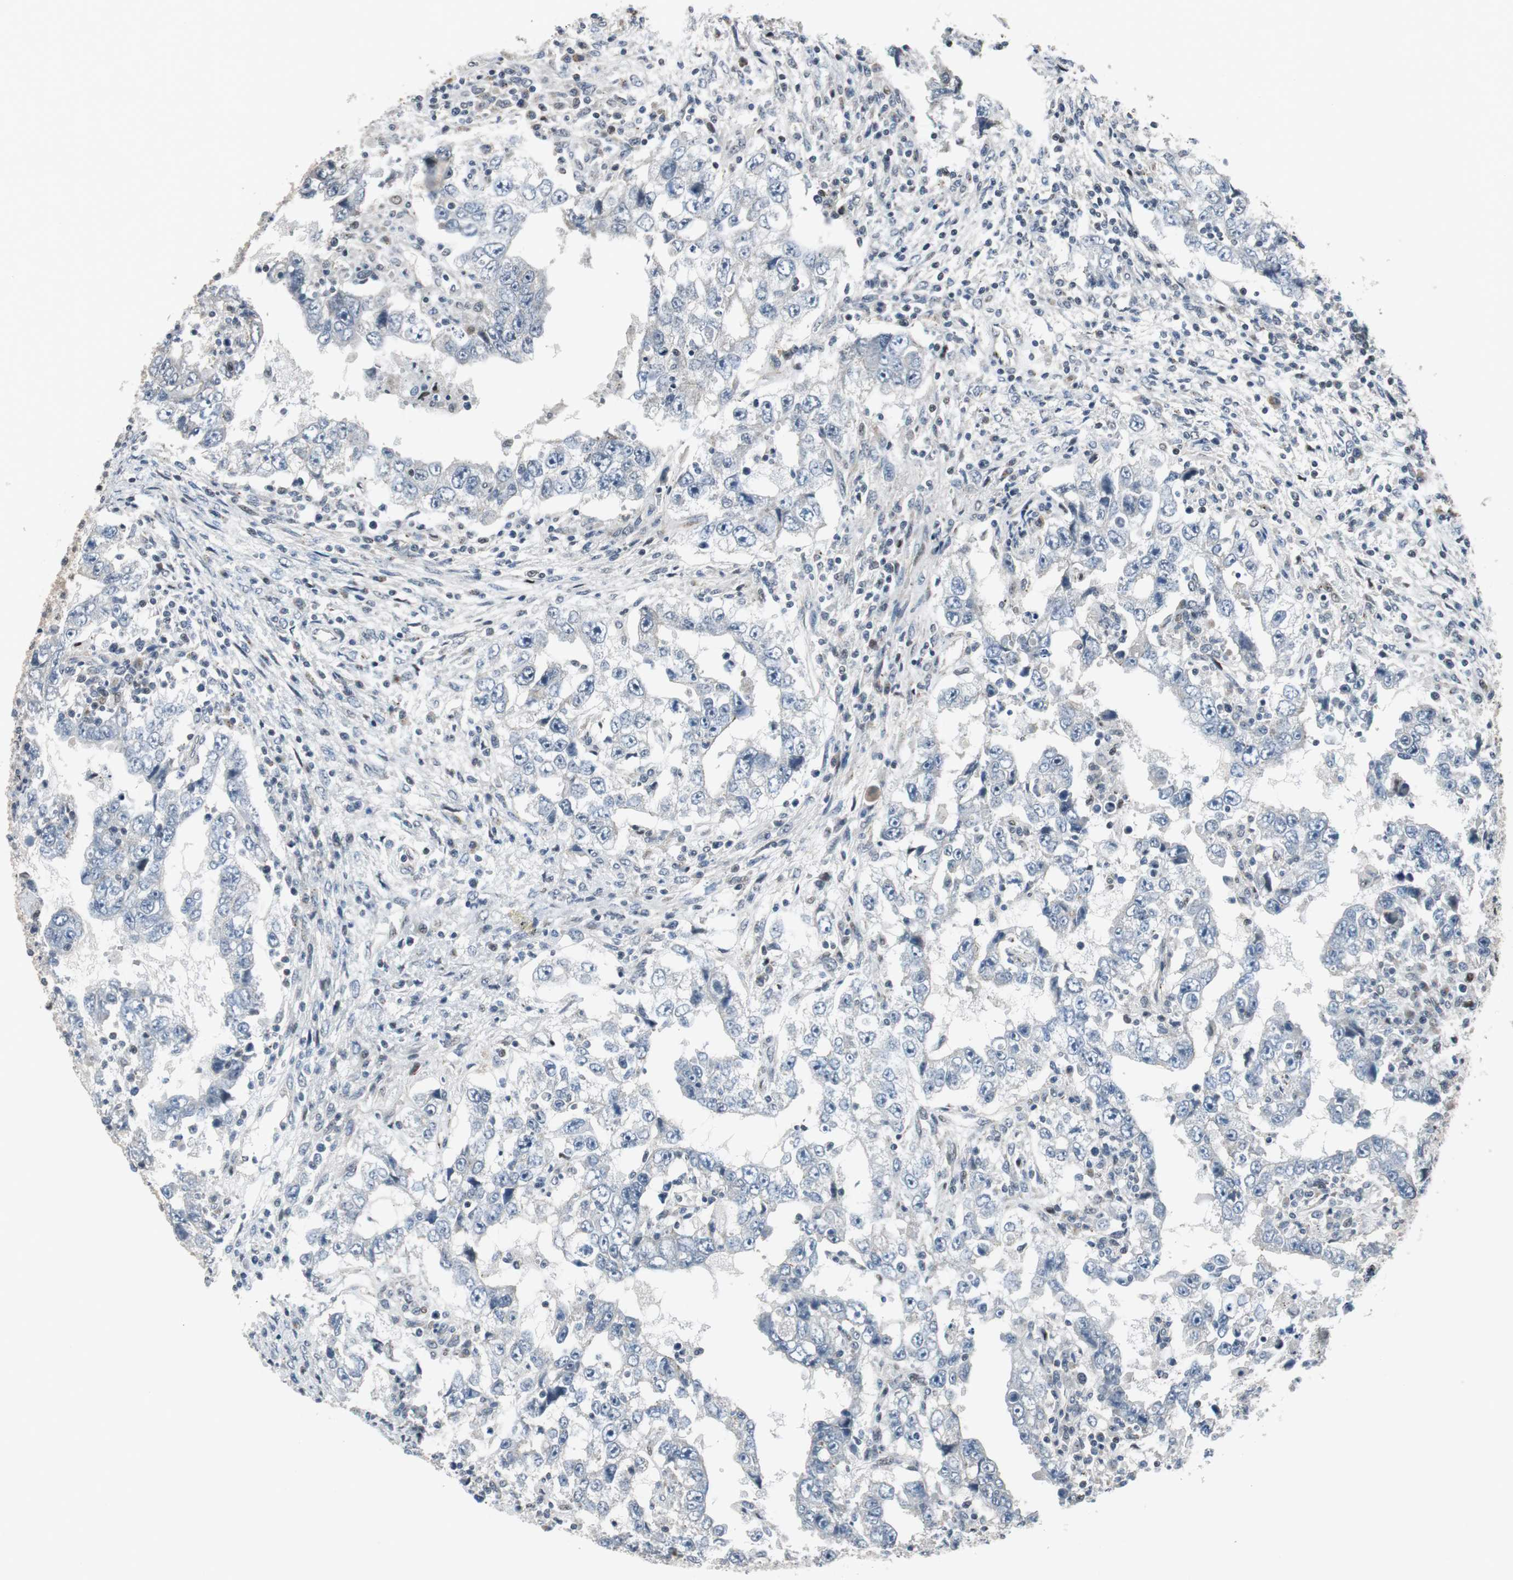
{"staining": {"intensity": "negative", "quantity": "none", "location": "none"}, "tissue": "testis cancer", "cell_type": "Tumor cells", "image_type": "cancer", "snomed": [{"axis": "morphology", "description": "Carcinoma, Embryonal, NOS"}, {"axis": "topography", "description": "Testis"}], "caption": "This is an immunohistochemistry histopathology image of testis cancer. There is no expression in tumor cells.", "gene": "AJUBA", "patient": {"sex": "male", "age": 26}}